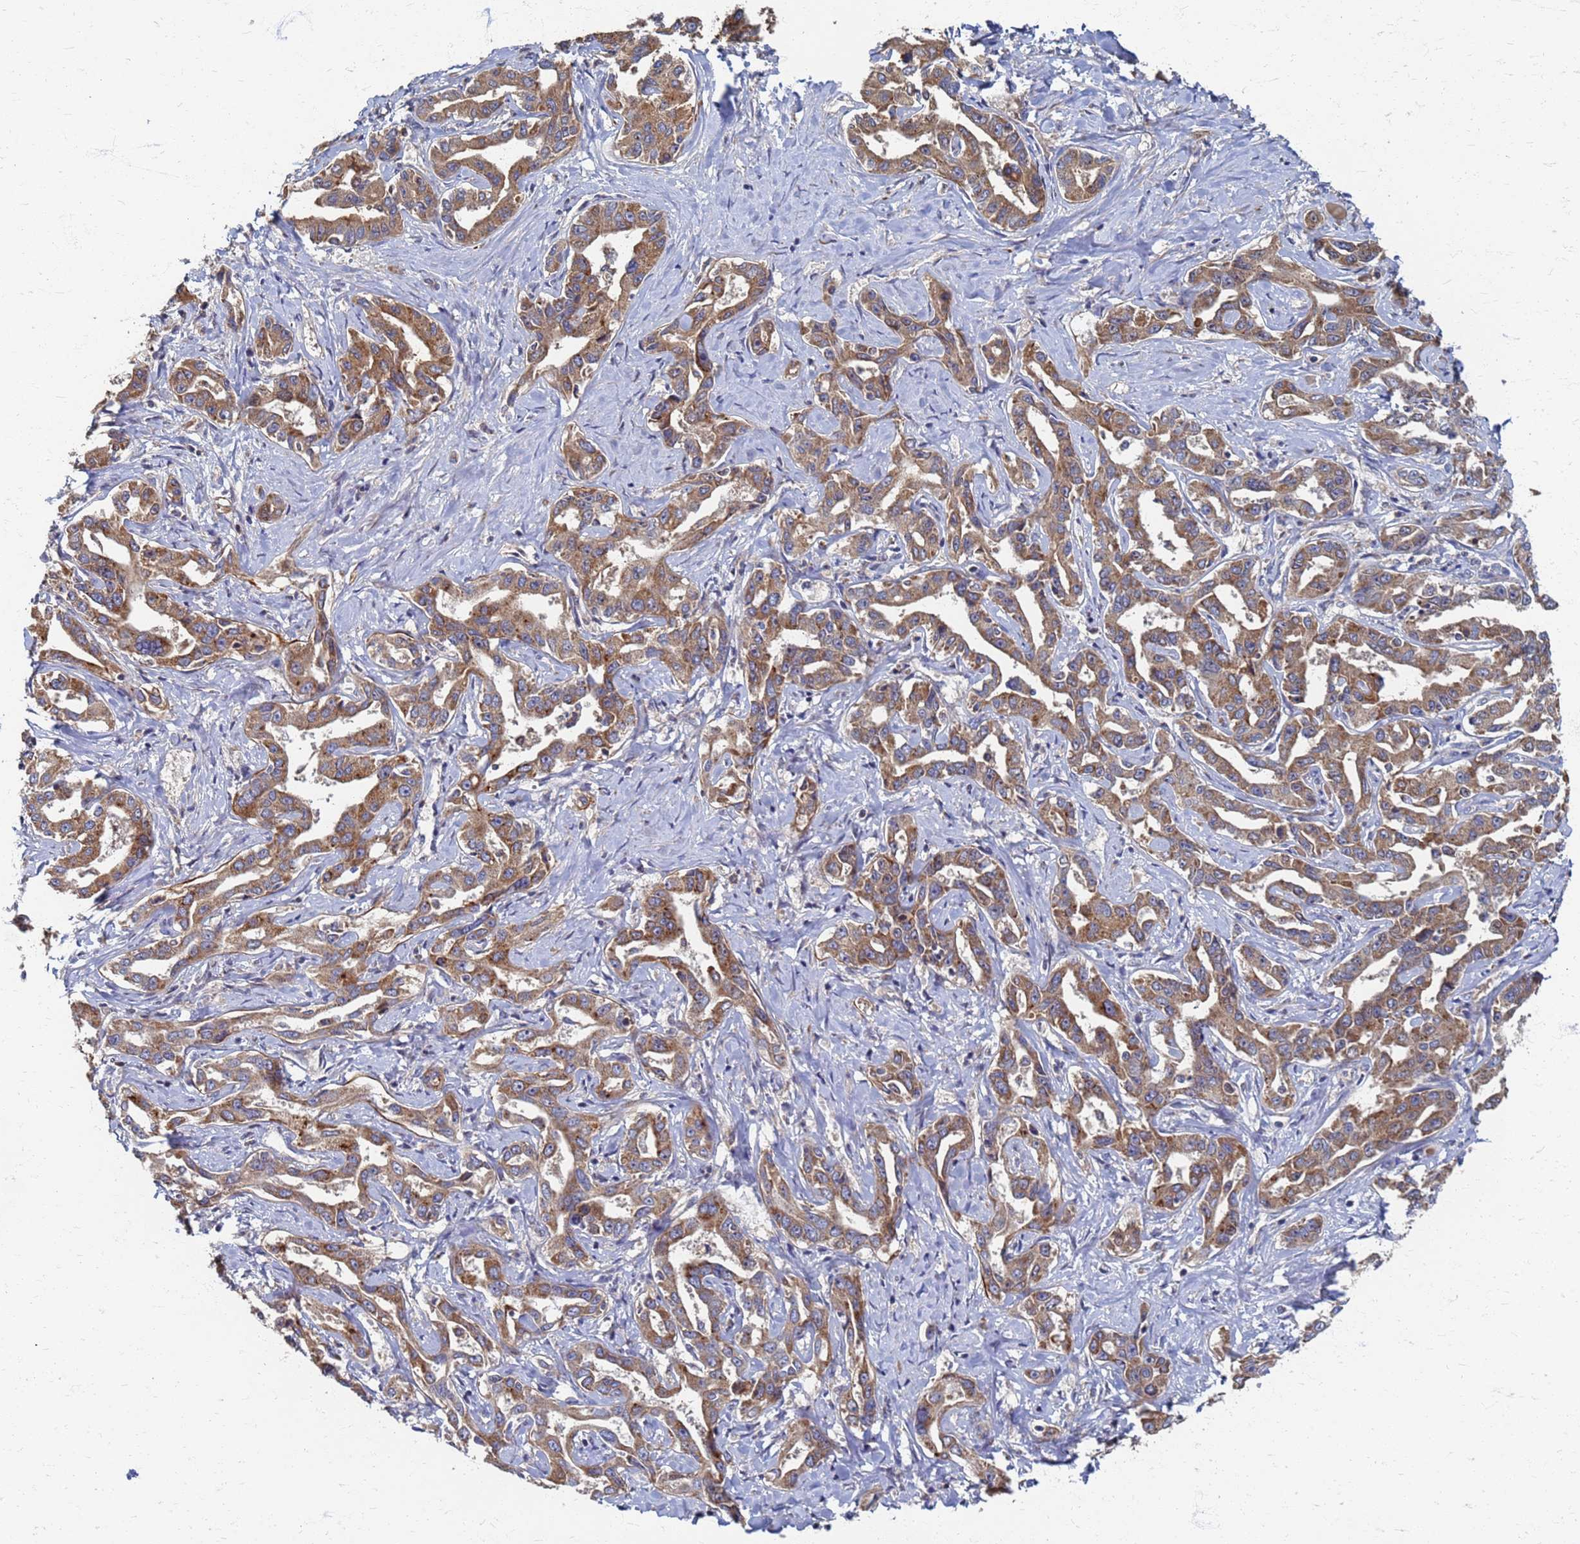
{"staining": {"intensity": "moderate", "quantity": ">75%", "location": "cytoplasmic/membranous"}, "tissue": "liver cancer", "cell_type": "Tumor cells", "image_type": "cancer", "snomed": [{"axis": "morphology", "description": "Cholangiocarcinoma"}, {"axis": "topography", "description": "Liver"}], "caption": "Liver cancer (cholangiocarcinoma) tissue shows moderate cytoplasmic/membranous staining in approximately >75% of tumor cells", "gene": "ATPAF1", "patient": {"sex": "male", "age": 59}}